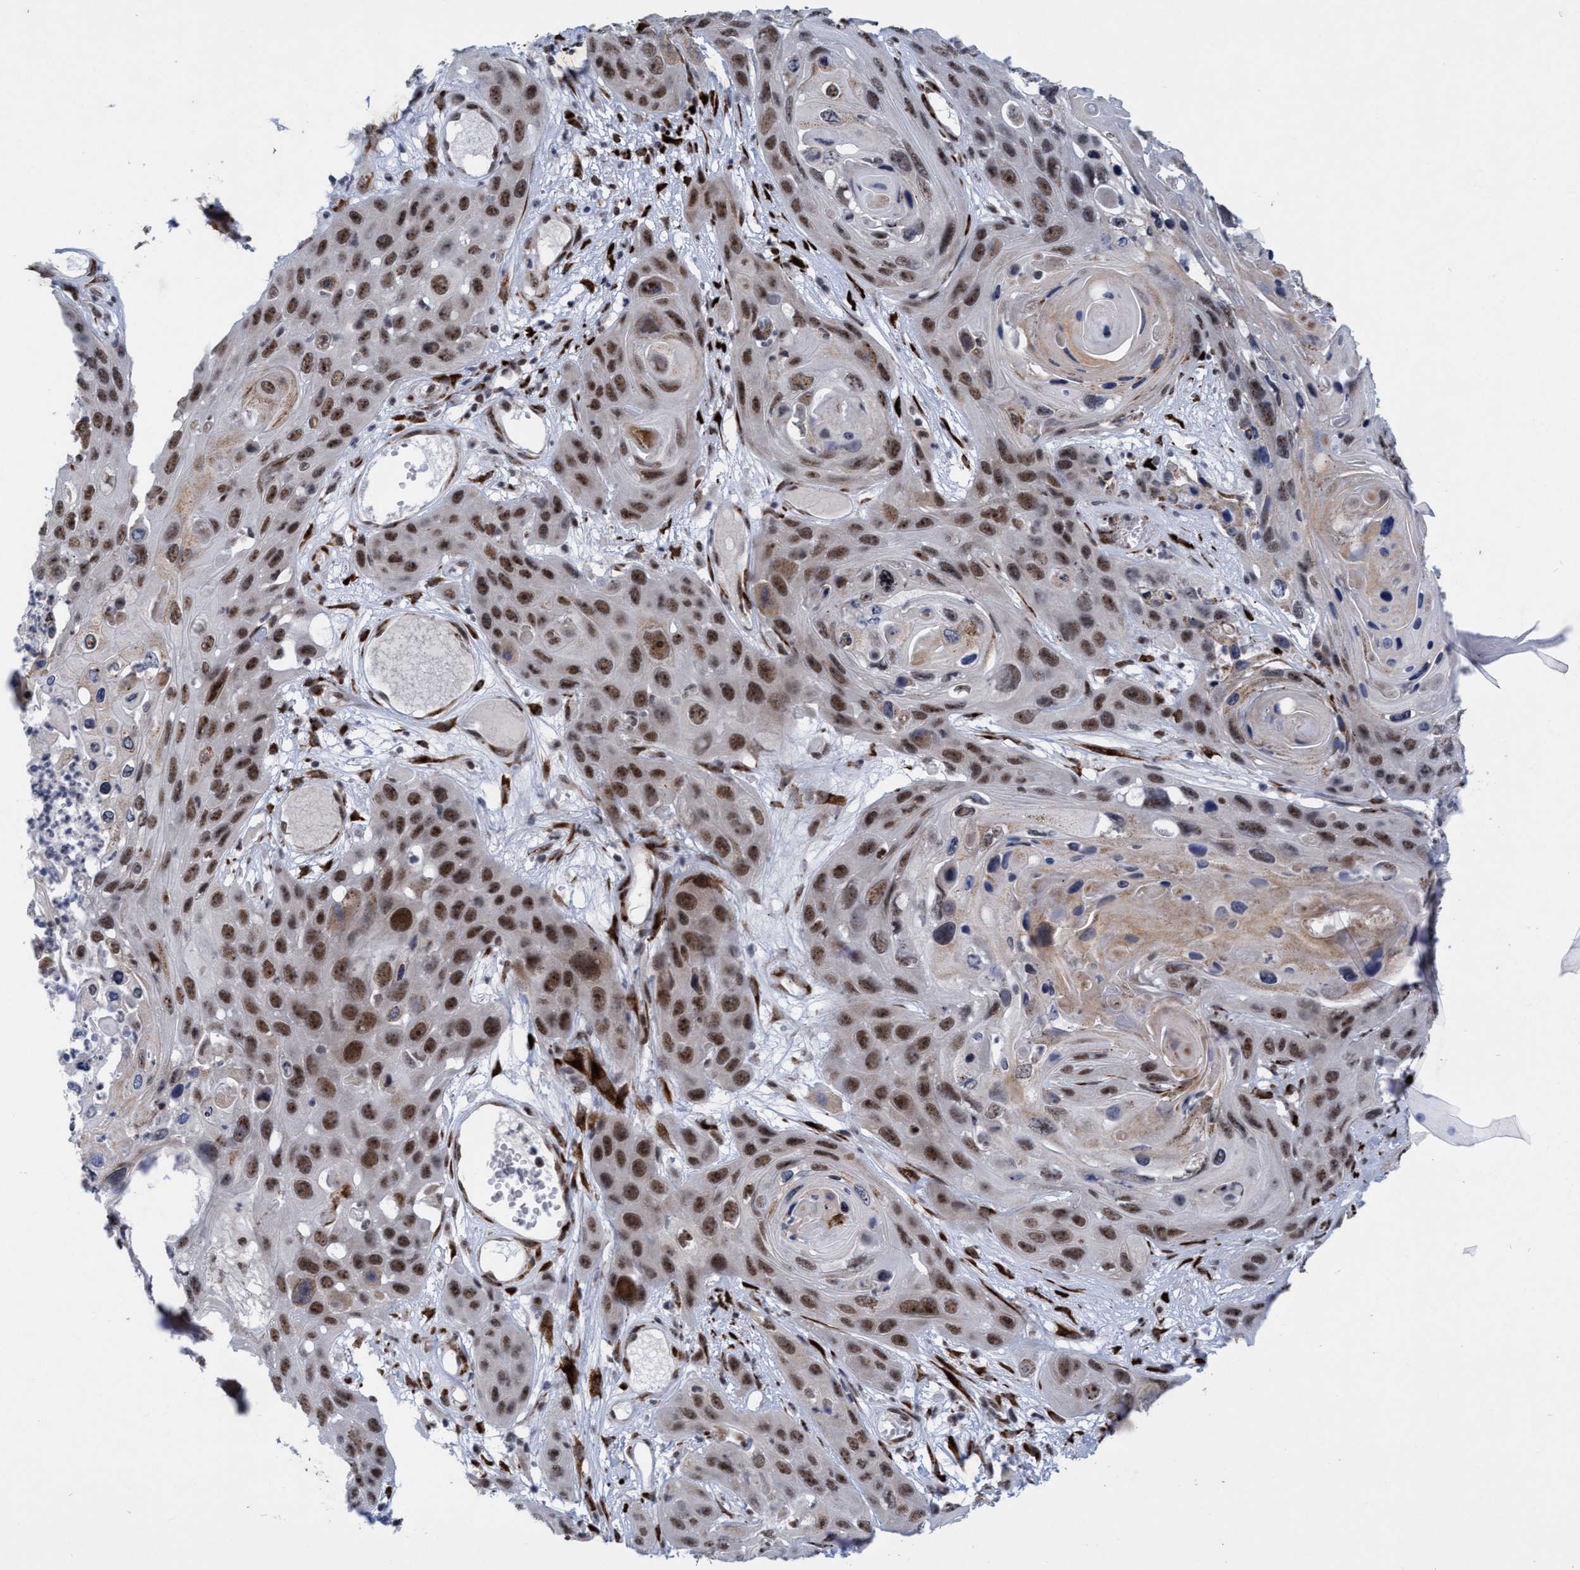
{"staining": {"intensity": "moderate", "quantity": ">75%", "location": "nuclear"}, "tissue": "skin cancer", "cell_type": "Tumor cells", "image_type": "cancer", "snomed": [{"axis": "morphology", "description": "Squamous cell carcinoma, NOS"}, {"axis": "topography", "description": "Skin"}], "caption": "Protein analysis of squamous cell carcinoma (skin) tissue shows moderate nuclear expression in approximately >75% of tumor cells. The protein is shown in brown color, while the nuclei are stained blue.", "gene": "GLT6D1", "patient": {"sex": "male", "age": 55}}